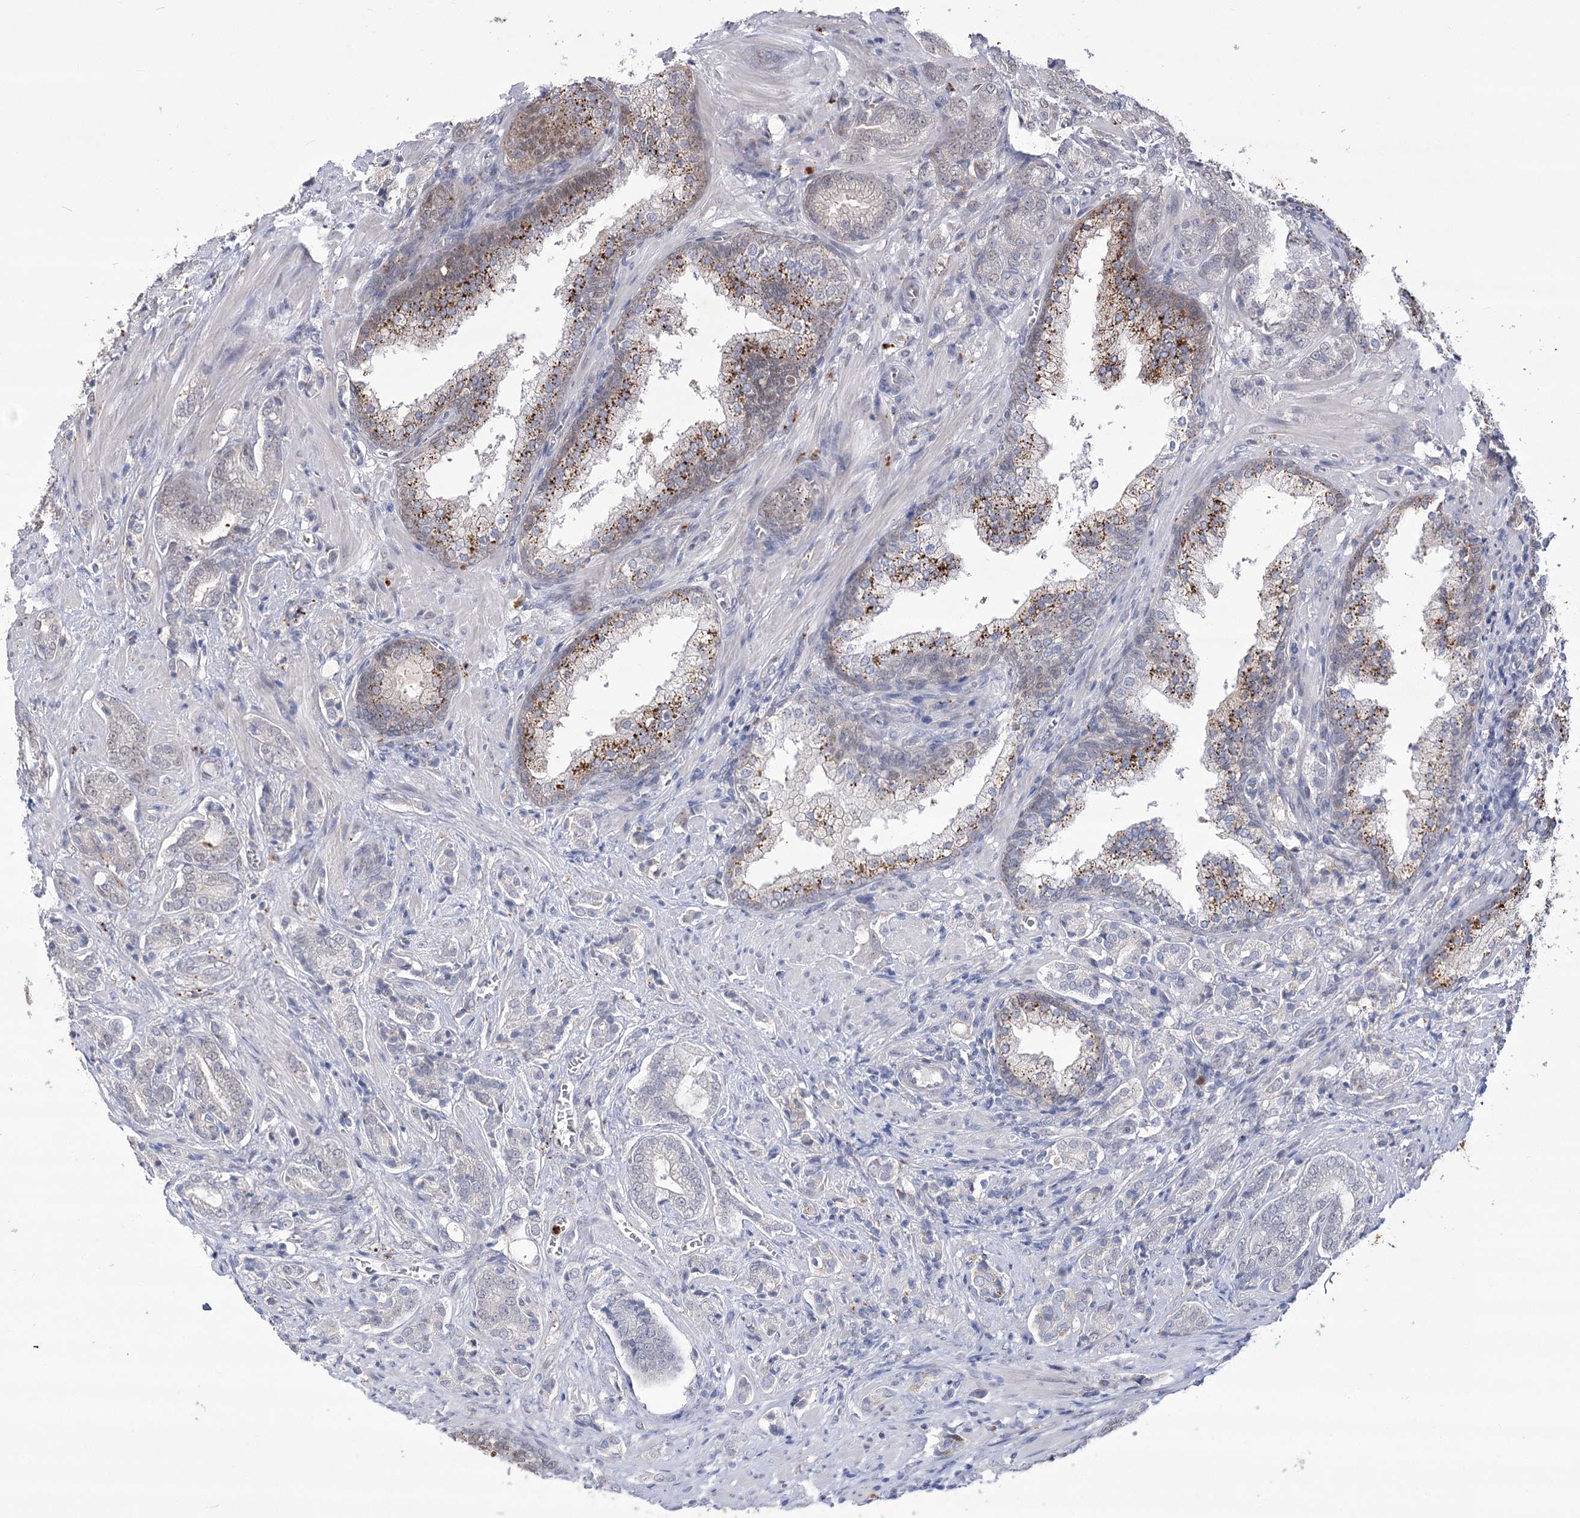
{"staining": {"intensity": "negative", "quantity": "none", "location": "none"}, "tissue": "prostate cancer", "cell_type": "Tumor cells", "image_type": "cancer", "snomed": [{"axis": "morphology", "description": "Adenocarcinoma, High grade"}, {"axis": "topography", "description": "Prostate"}], "caption": "This photomicrograph is of prostate cancer (high-grade adenocarcinoma) stained with immunohistochemistry to label a protein in brown with the nuclei are counter-stained blue. There is no expression in tumor cells.", "gene": "SIAE", "patient": {"sex": "male", "age": 57}}